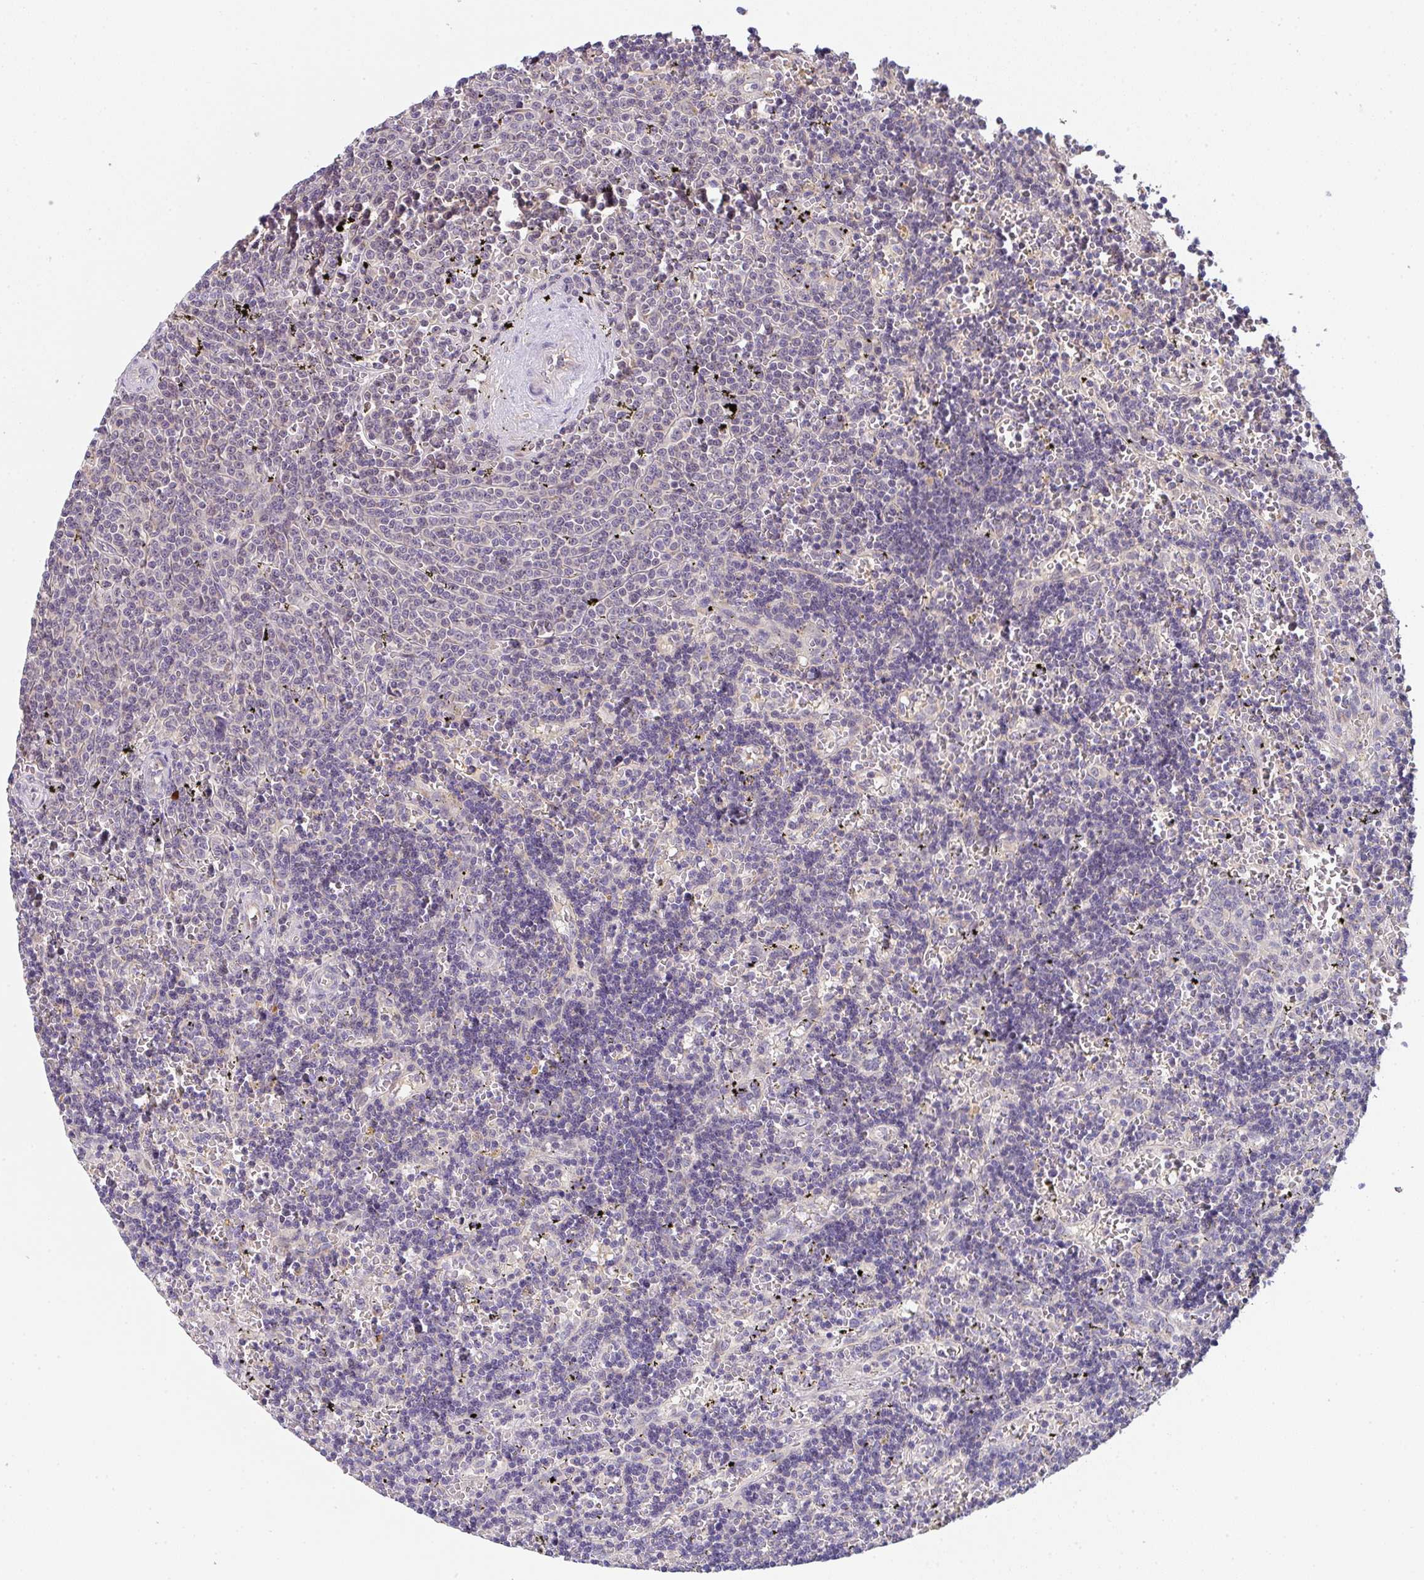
{"staining": {"intensity": "negative", "quantity": "none", "location": "none"}, "tissue": "lymphoma", "cell_type": "Tumor cells", "image_type": "cancer", "snomed": [{"axis": "morphology", "description": "Malignant lymphoma, non-Hodgkin's type, Low grade"}, {"axis": "topography", "description": "Spleen"}], "caption": "Immunohistochemistry micrograph of neoplastic tissue: human lymphoma stained with DAB exhibits no significant protein expression in tumor cells.", "gene": "TSPAN31", "patient": {"sex": "male", "age": 60}}